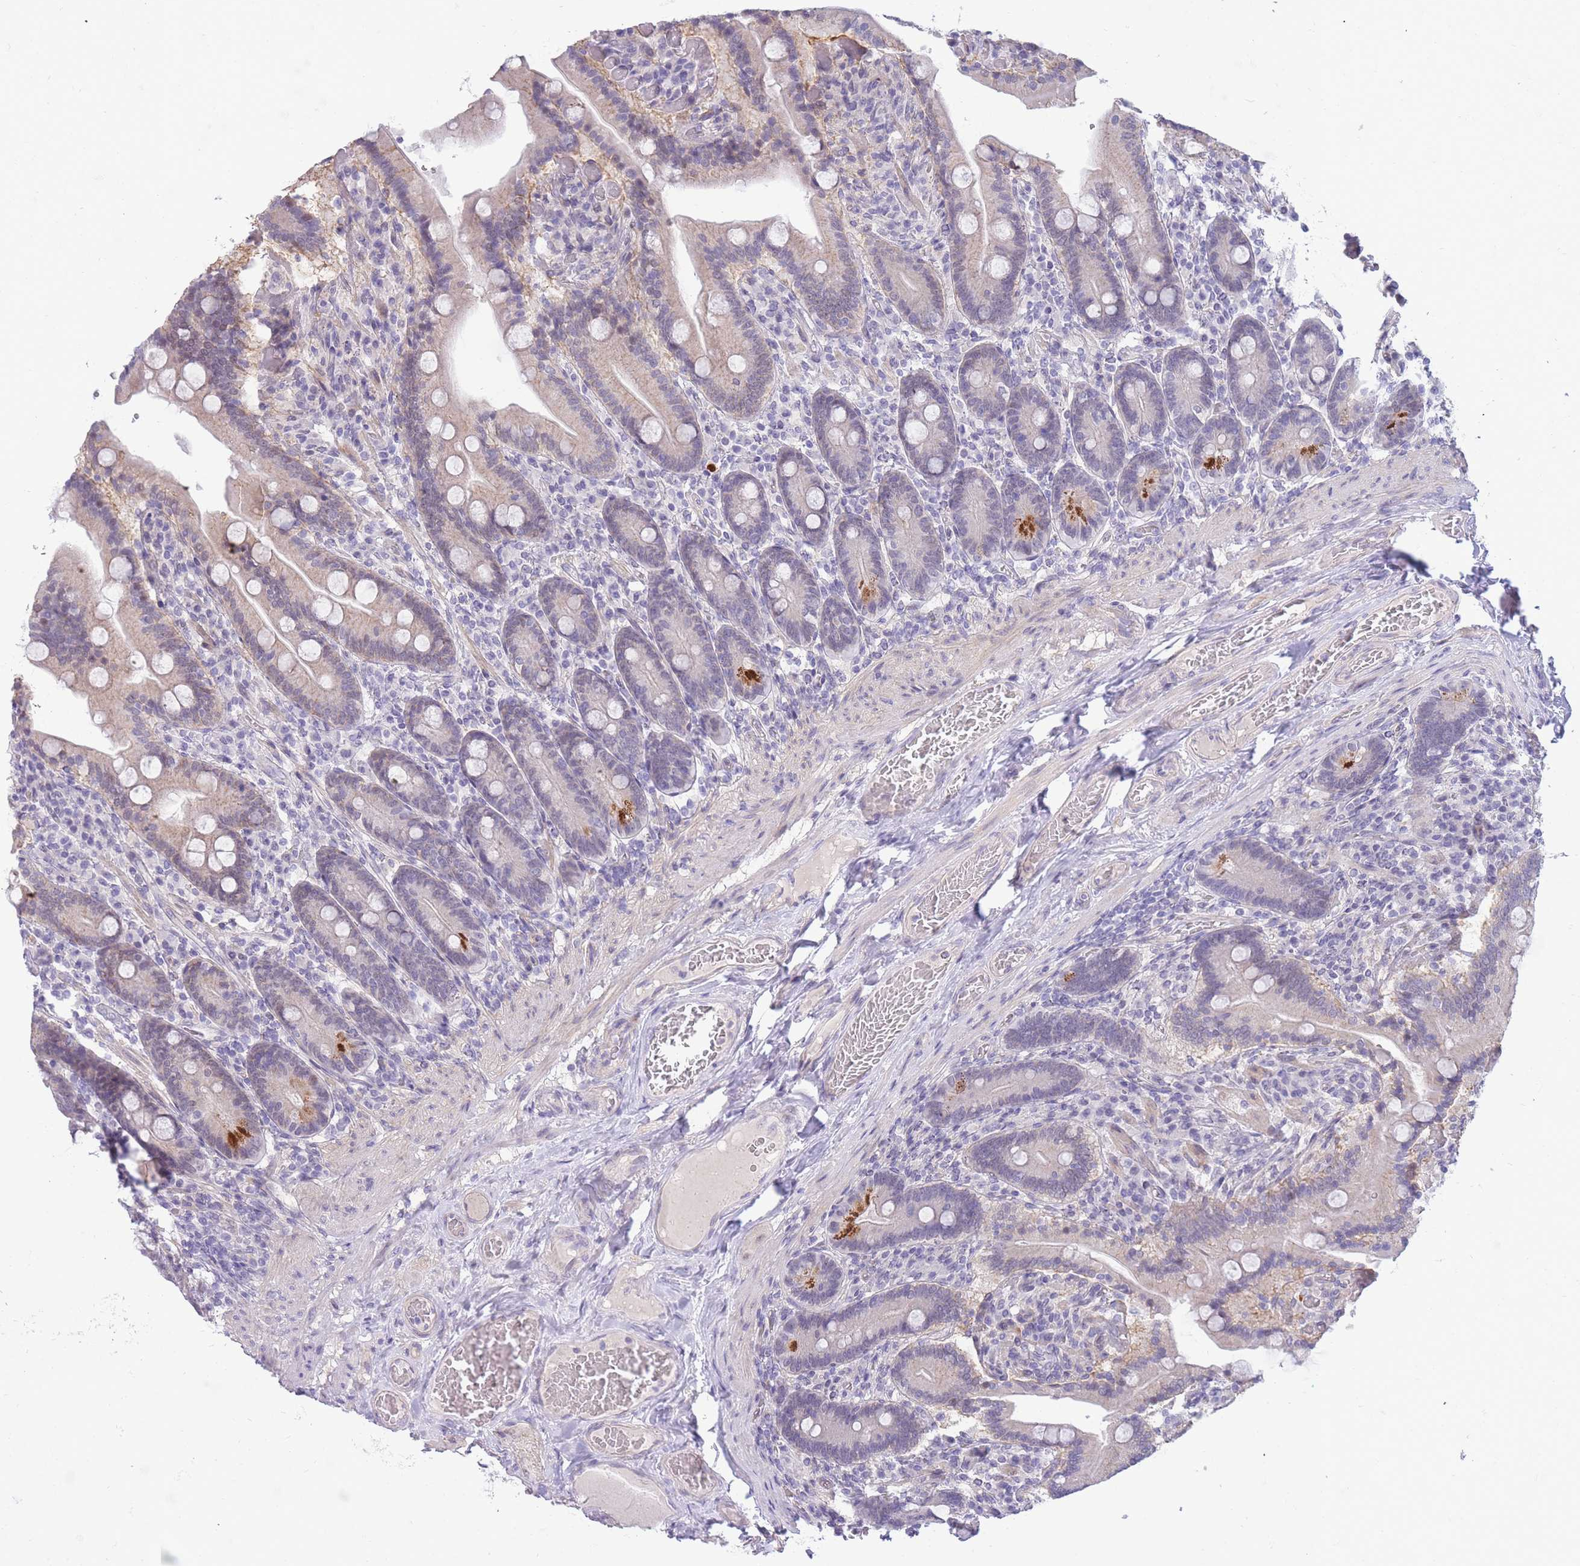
{"staining": {"intensity": "moderate", "quantity": "<25%", "location": "cytoplasmic/membranous"}, "tissue": "duodenum", "cell_type": "Glandular cells", "image_type": "normal", "snomed": [{"axis": "morphology", "description": "Normal tissue, NOS"}, {"axis": "topography", "description": "Duodenum"}], "caption": "This histopathology image reveals IHC staining of normal duodenum, with low moderate cytoplasmic/membranous expression in about <25% of glandular cells.", "gene": "PRR23A", "patient": {"sex": "female", "age": 62}}